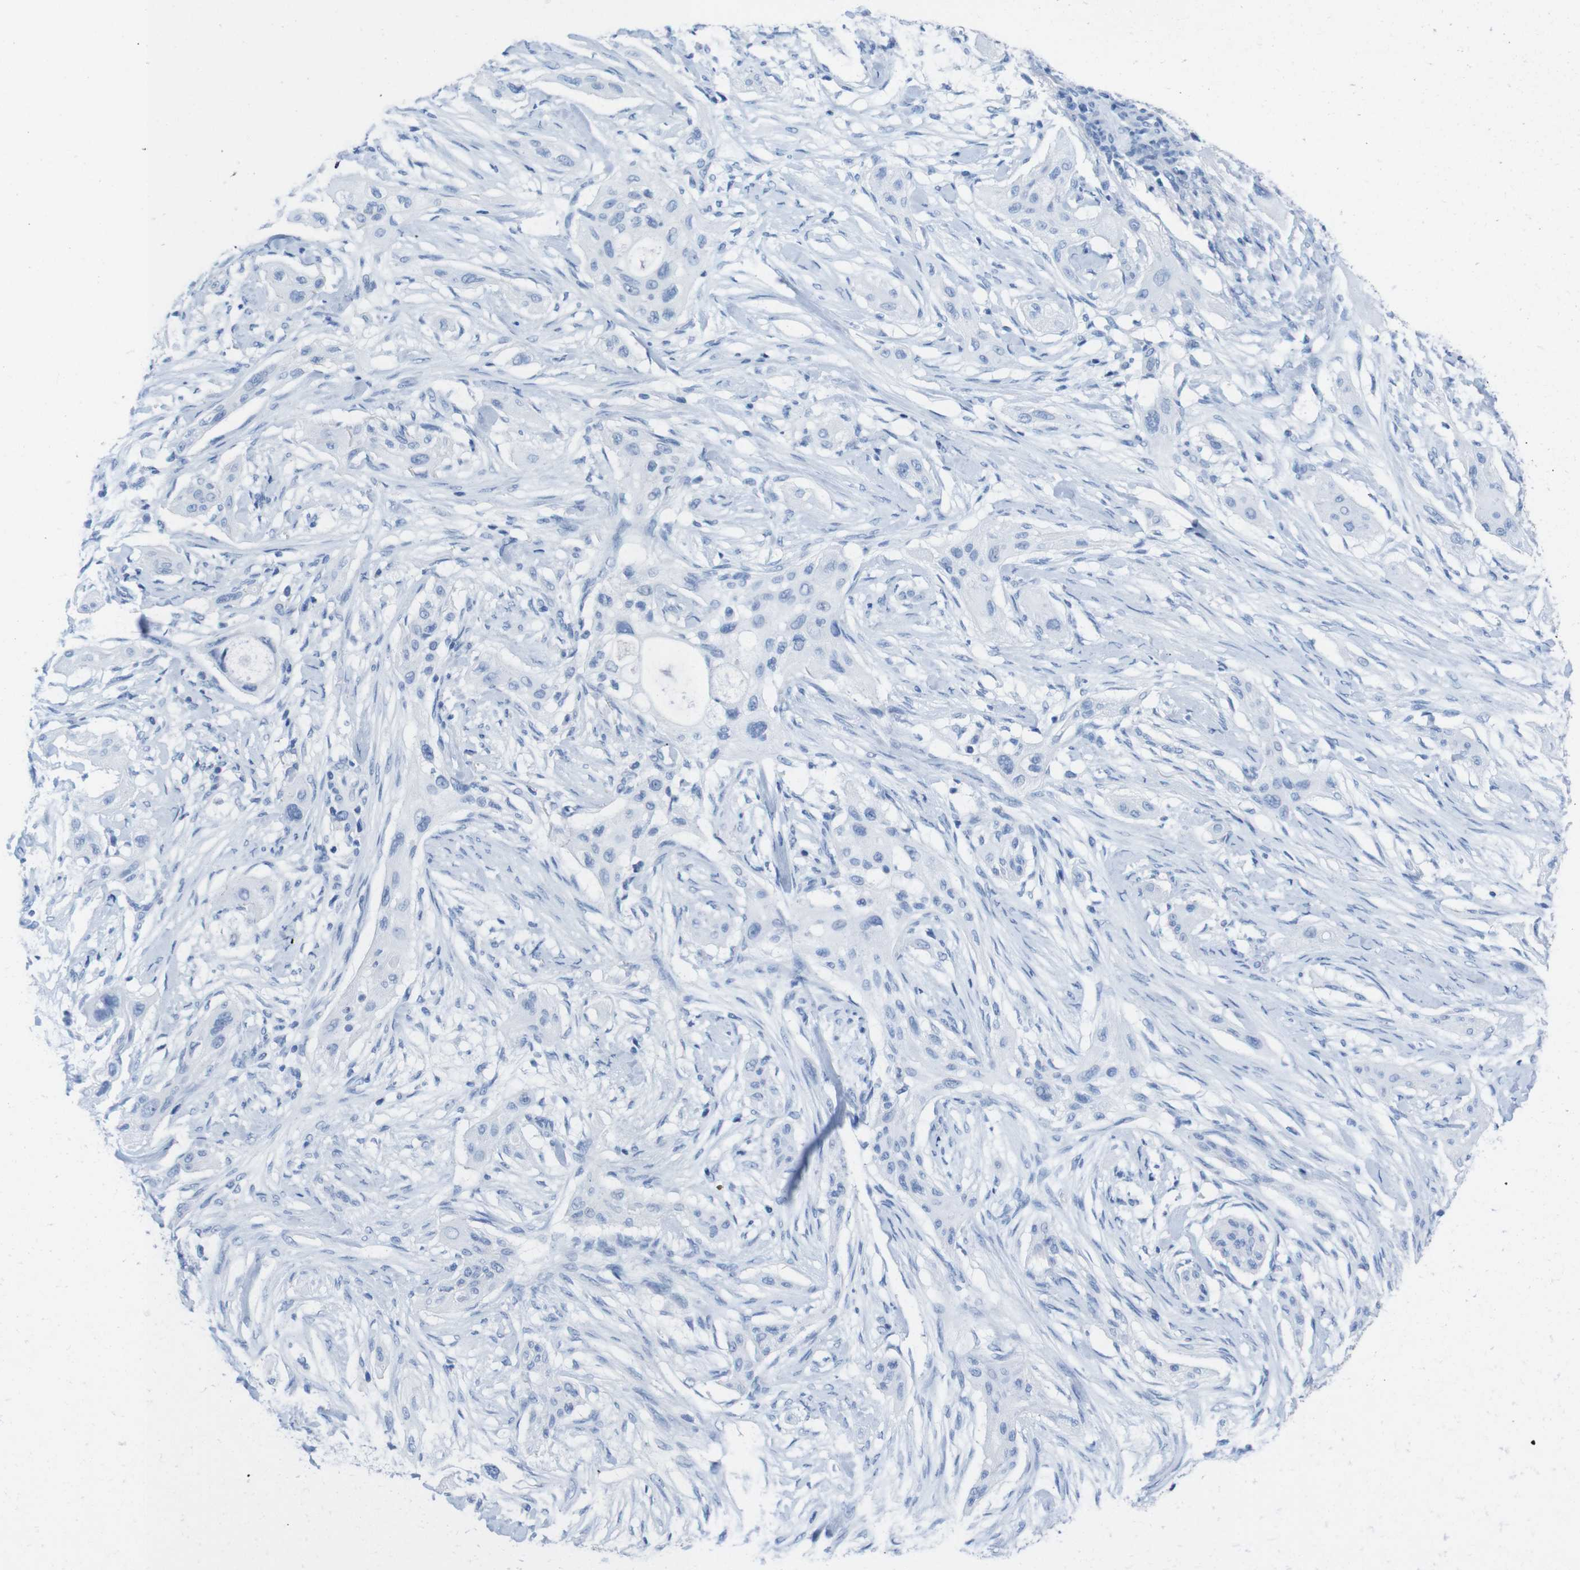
{"staining": {"intensity": "negative", "quantity": "none", "location": "none"}, "tissue": "lung cancer", "cell_type": "Tumor cells", "image_type": "cancer", "snomed": [{"axis": "morphology", "description": "Squamous cell carcinoma, NOS"}, {"axis": "topography", "description": "Lung"}], "caption": "Micrograph shows no protein staining in tumor cells of lung cancer (squamous cell carcinoma) tissue.", "gene": "LAG3", "patient": {"sex": "female", "age": 47}}